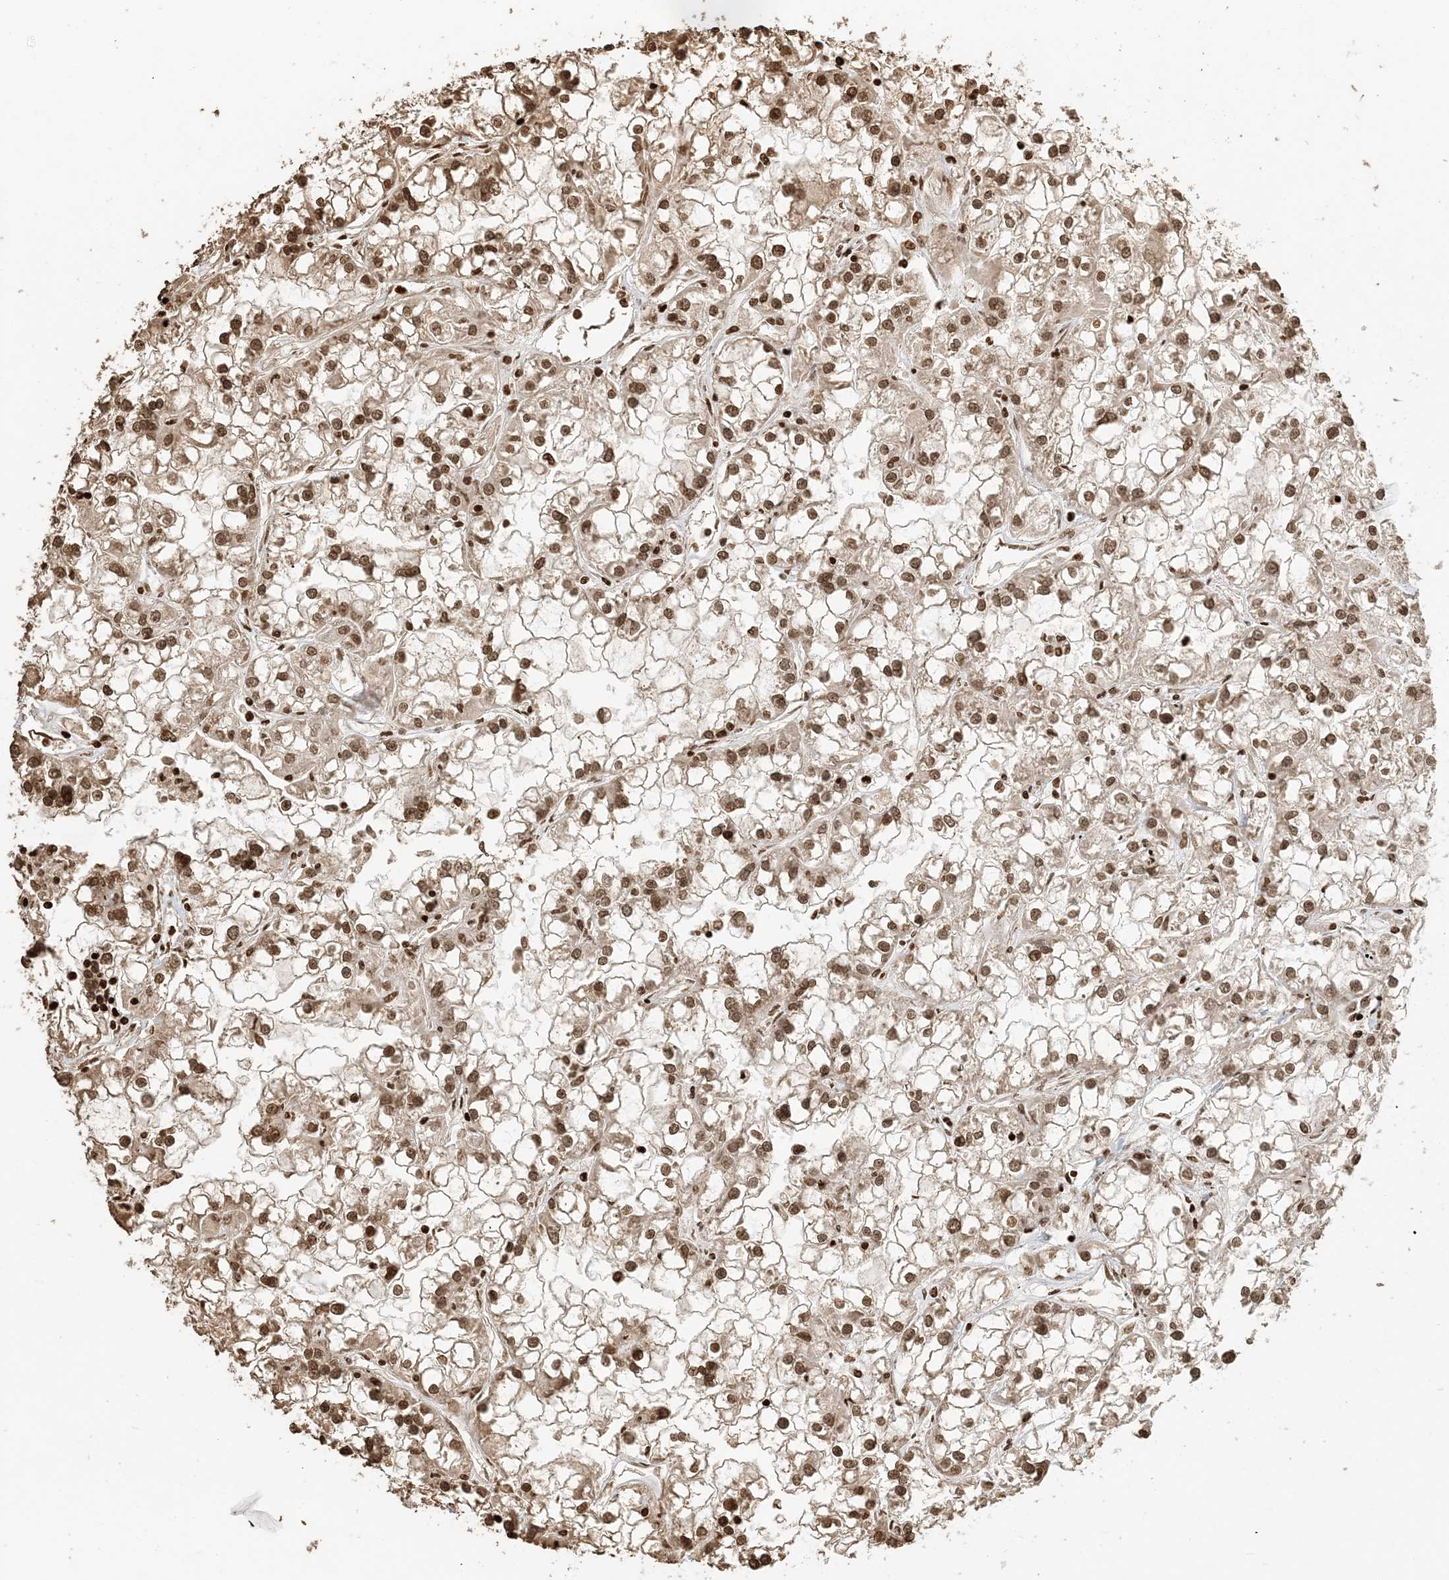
{"staining": {"intensity": "moderate", "quantity": ">75%", "location": "cytoplasmic/membranous,nuclear"}, "tissue": "renal cancer", "cell_type": "Tumor cells", "image_type": "cancer", "snomed": [{"axis": "morphology", "description": "Adenocarcinoma, NOS"}, {"axis": "topography", "description": "Kidney"}], "caption": "Immunohistochemical staining of renal adenocarcinoma reveals medium levels of moderate cytoplasmic/membranous and nuclear protein expression in approximately >75% of tumor cells.", "gene": "H3-3B", "patient": {"sex": "female", "age": 52}}